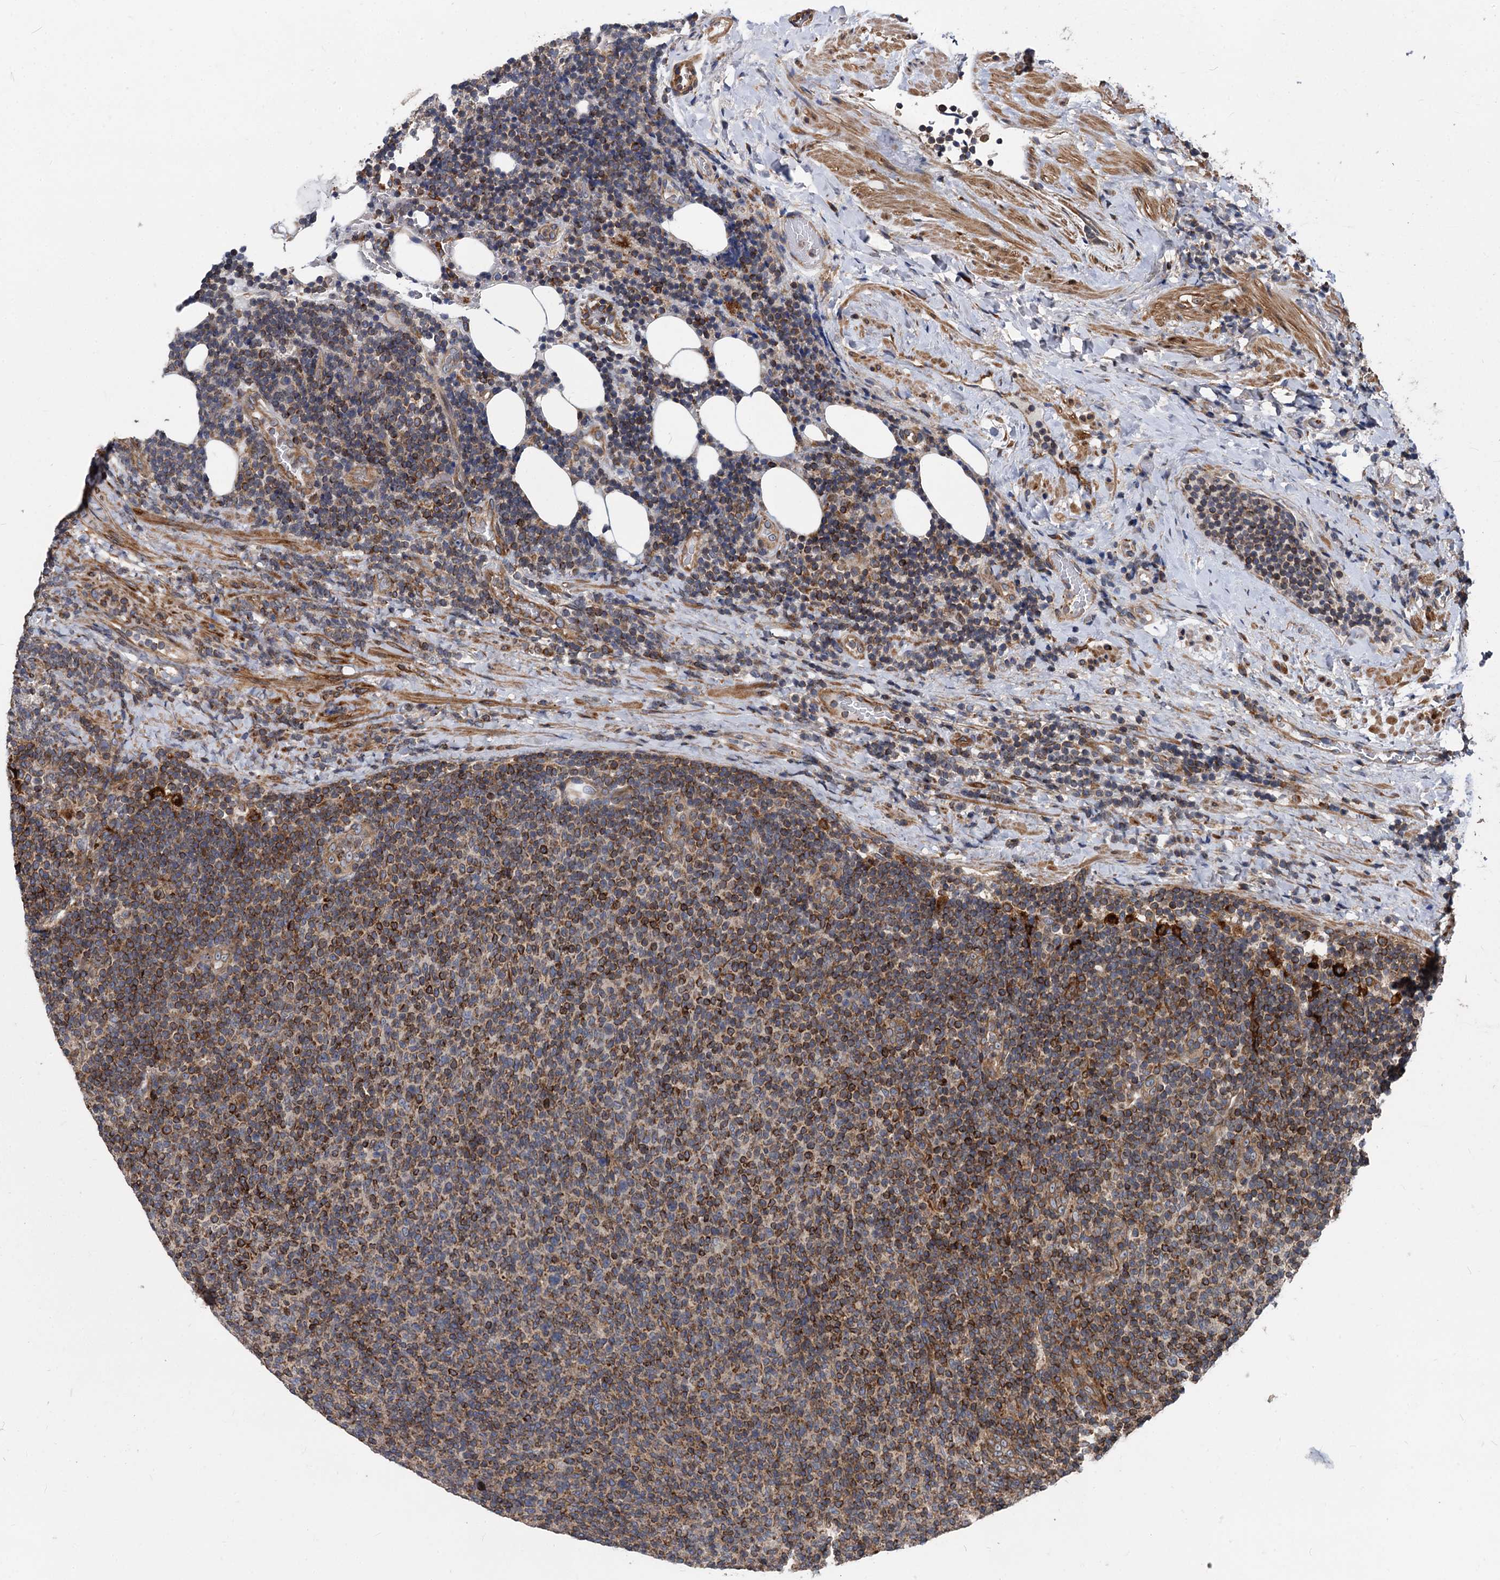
{"staining": {"intensity": "strong", "quantity": "25%-75%", "location": "cytoplasmic/membranous"}, "tissue": "lymphoma", "cell_type": "Tumor cells", "image_type": "cancer", "snomed": [{"axis": "morphology", "description": "Malignant lymphoma, non-Hodgkin's type, Low grade"}, {"axis": "topography", "description": "Lymph node"}], "caption": "Immunohistochemistry (DAB (3,3'-diaminobenzidine)) staining of lymphoma exhibits strong cytoplasmic/membranous protein positivity in approximately 25%-75% of tumor cells.", "gene": "STIM1", "patient": {"sex": "male", "age": 66}}